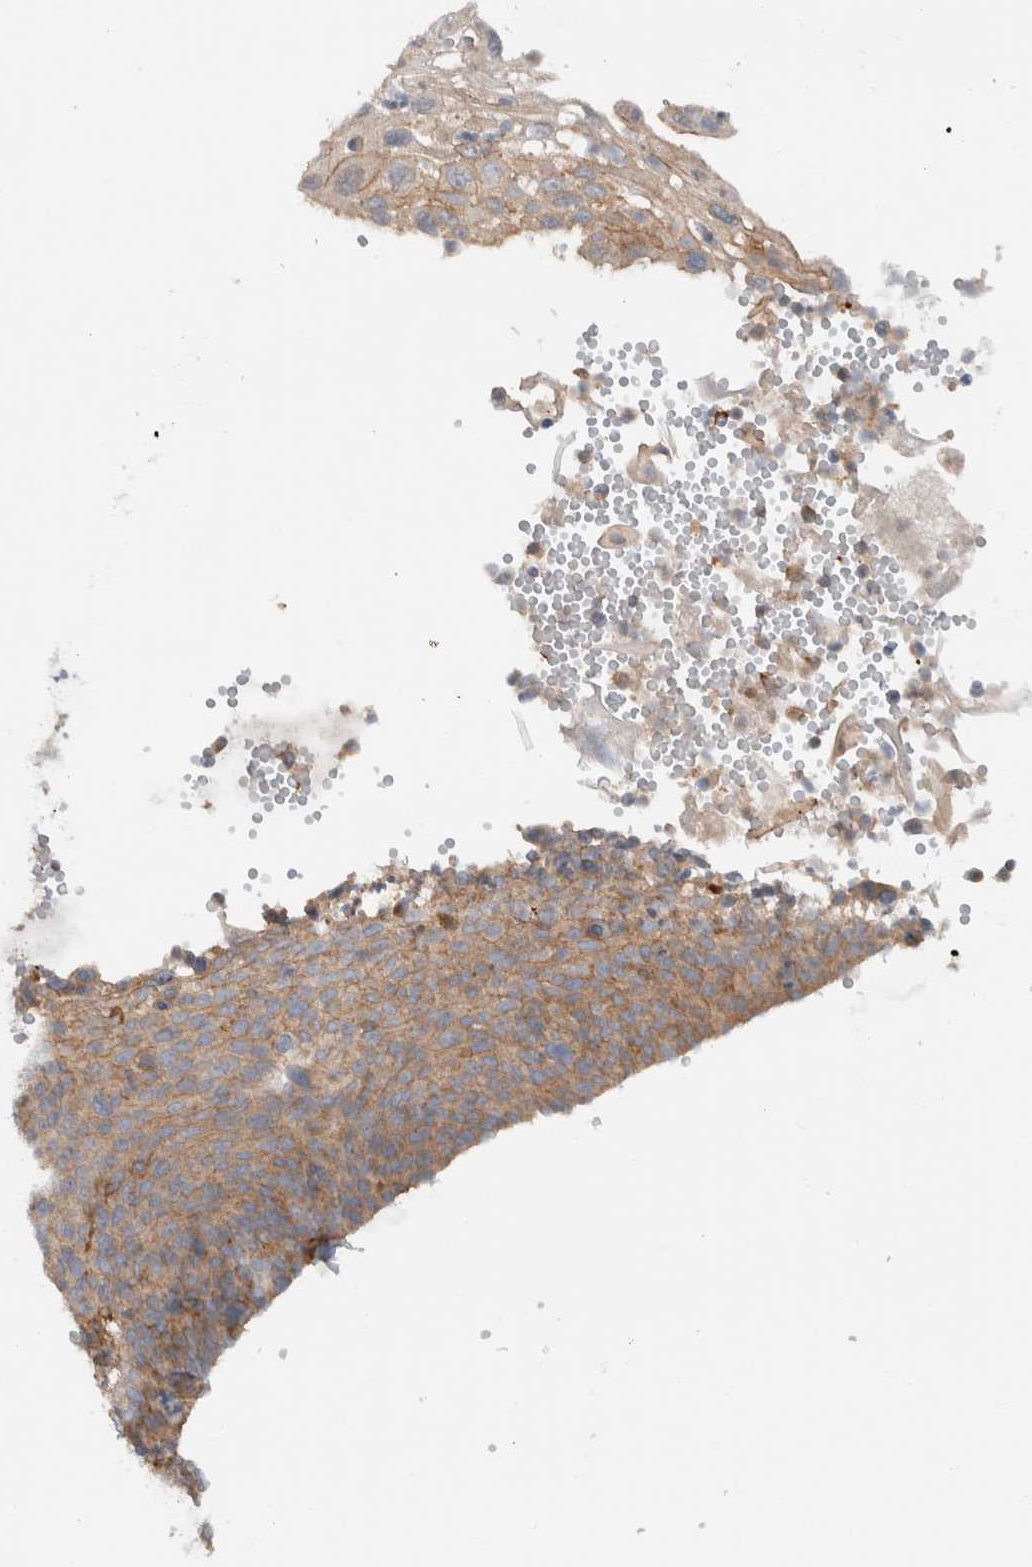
{"staining": {"intensity": "moderate", "quantity": "25%-75%", "location": "cytoplasmic/membranous"}, "tissue": "cervical cancer", "cell_type": "Tumor cells", "image_type": "cancer", "snomed": [{"axis": "morphology", "description": "Squamous cell carcinoma, NOS"}, {"axis": "topography", "description": "Cervix"}], "caption": "Protein expression analysis of human squamous cell carcinoma (cervical) reveals moderate cytoplasmic/membranous positivity in approximately 25%-75% of tumor cells.", "gene": "MPRIP", "patient": {"sex": "female", "age": 70}}